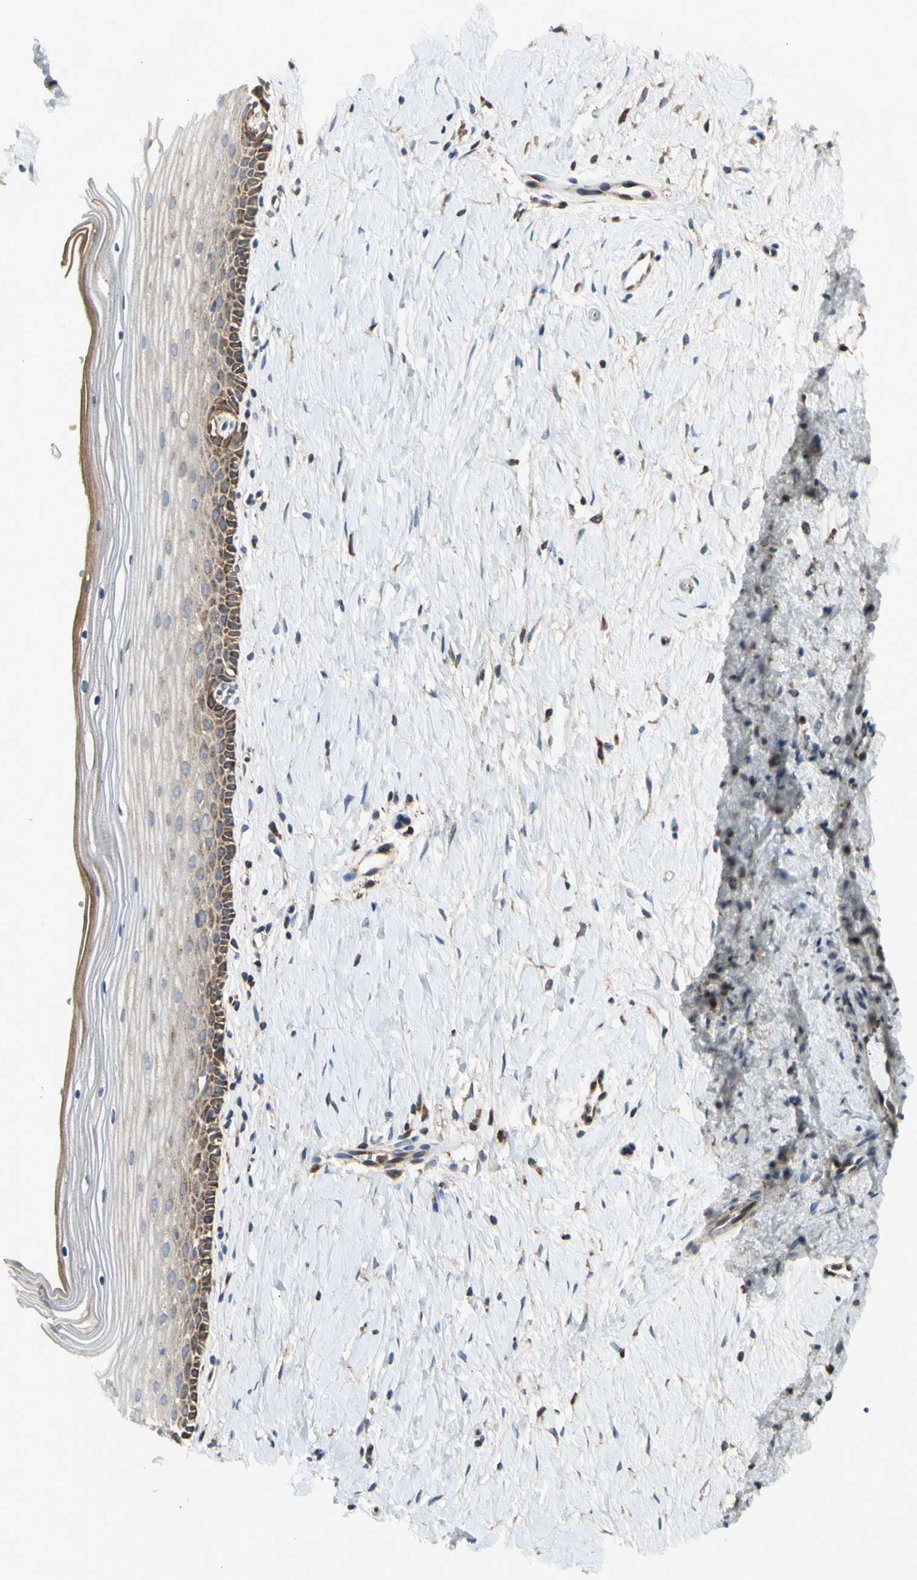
{"staining": {"intensity": "weak", "quantity": ">75%", "location": "cytoplasmic/membranous"}, "tissue": "cervix", "cell_type": "Glandular cells", "image_type": "normal", "snomed": [{"axis": "morphology", "description": "Normal tissue, NOS"}, {"axis": "topography", "description": "Cervix"}], "caption": "Human cervix stained with a brown dye displays weak cytoplasmic/membranous positive positivity in about >75% of glandular cells.", "gene": "NPHP3", "patient": {"sex": "female", "age": 39}}